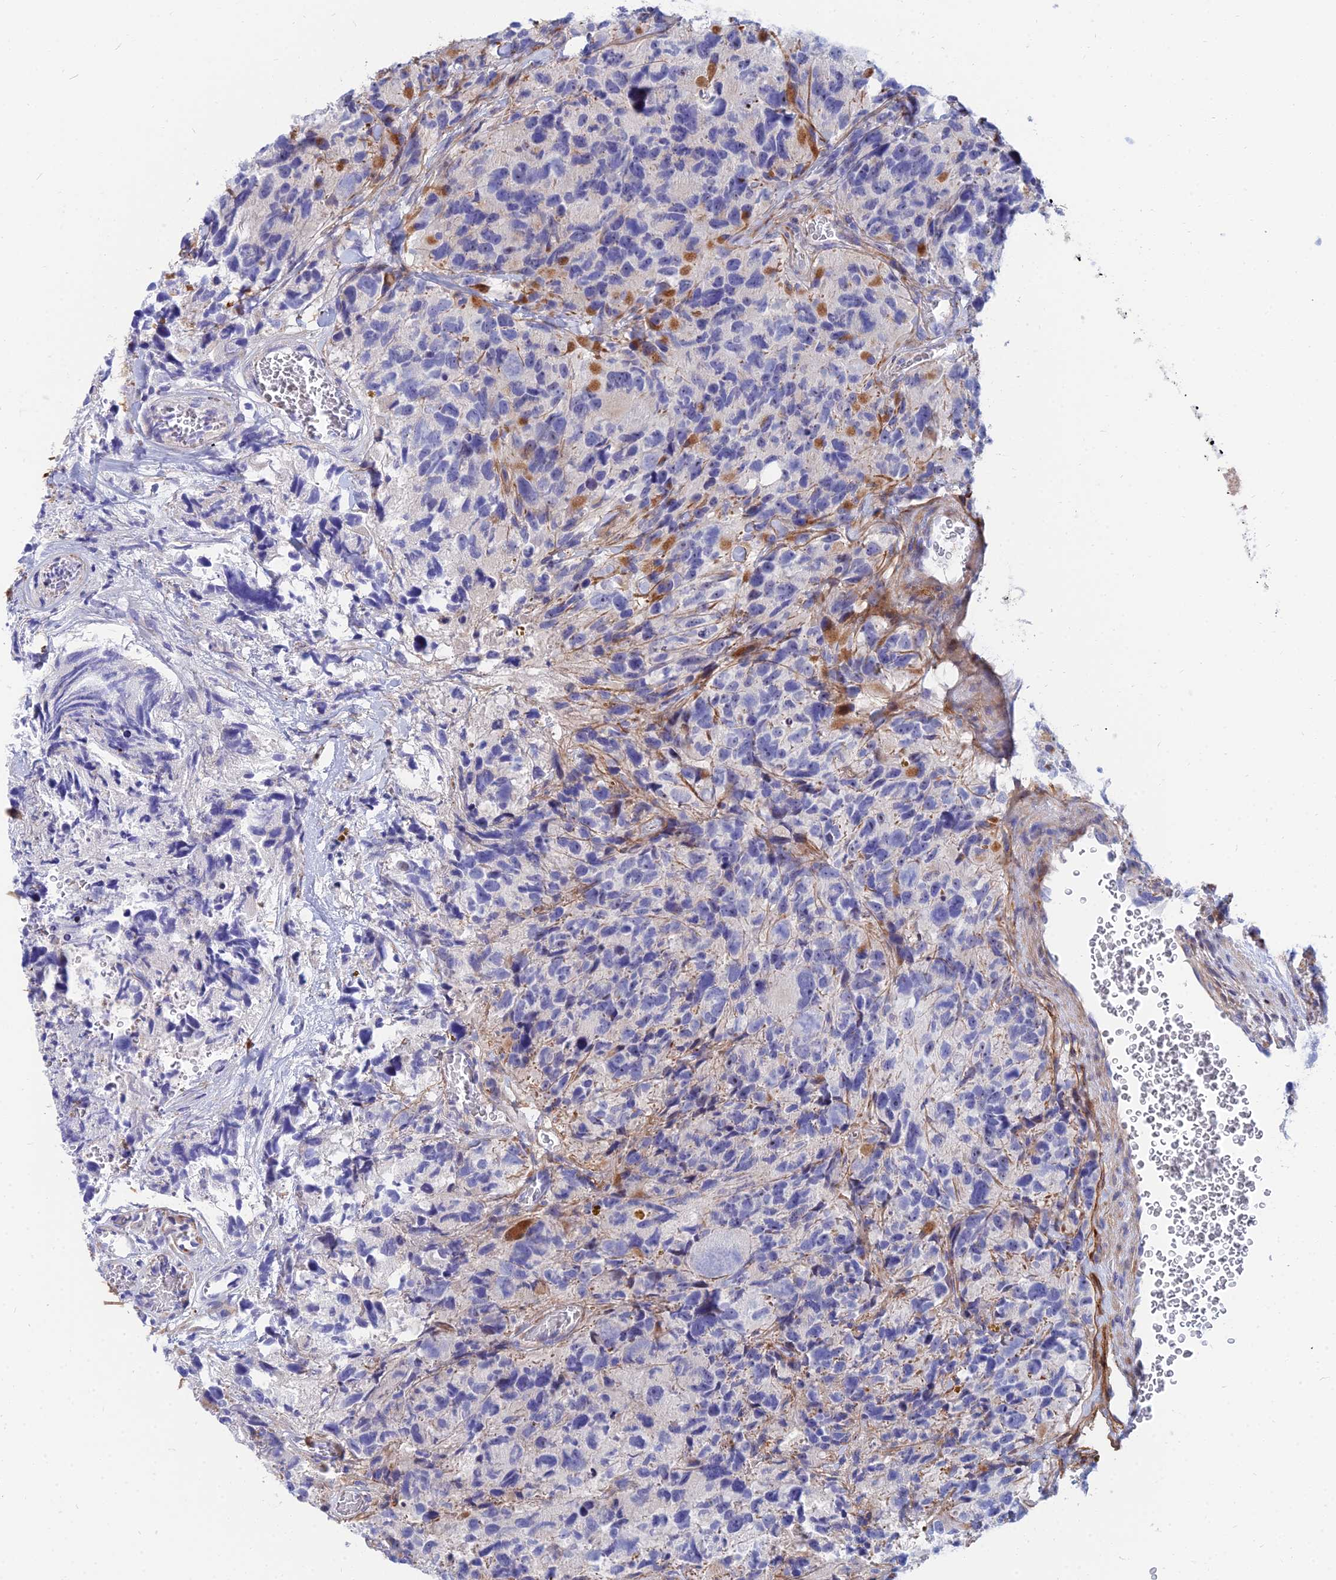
{"staining": {"intensity": "negative", "quantity": "none", "location": "none"}, "tissue": "glioma", "cell_type": "Tumor cells", "image_type": "cancer", "snomed": [{"axis": "morphology", "description": "Glioma, malignant, High grade"}, {"axis": "topography", "description": "Brain"}], "caption": "The immunohistochemistry (IHC) image has no significant staining in tumor cells of malignant glioma (high-grade) tissue.", "gene": "TRIM43B", "patient": {"sex": "male", "age": 69}}